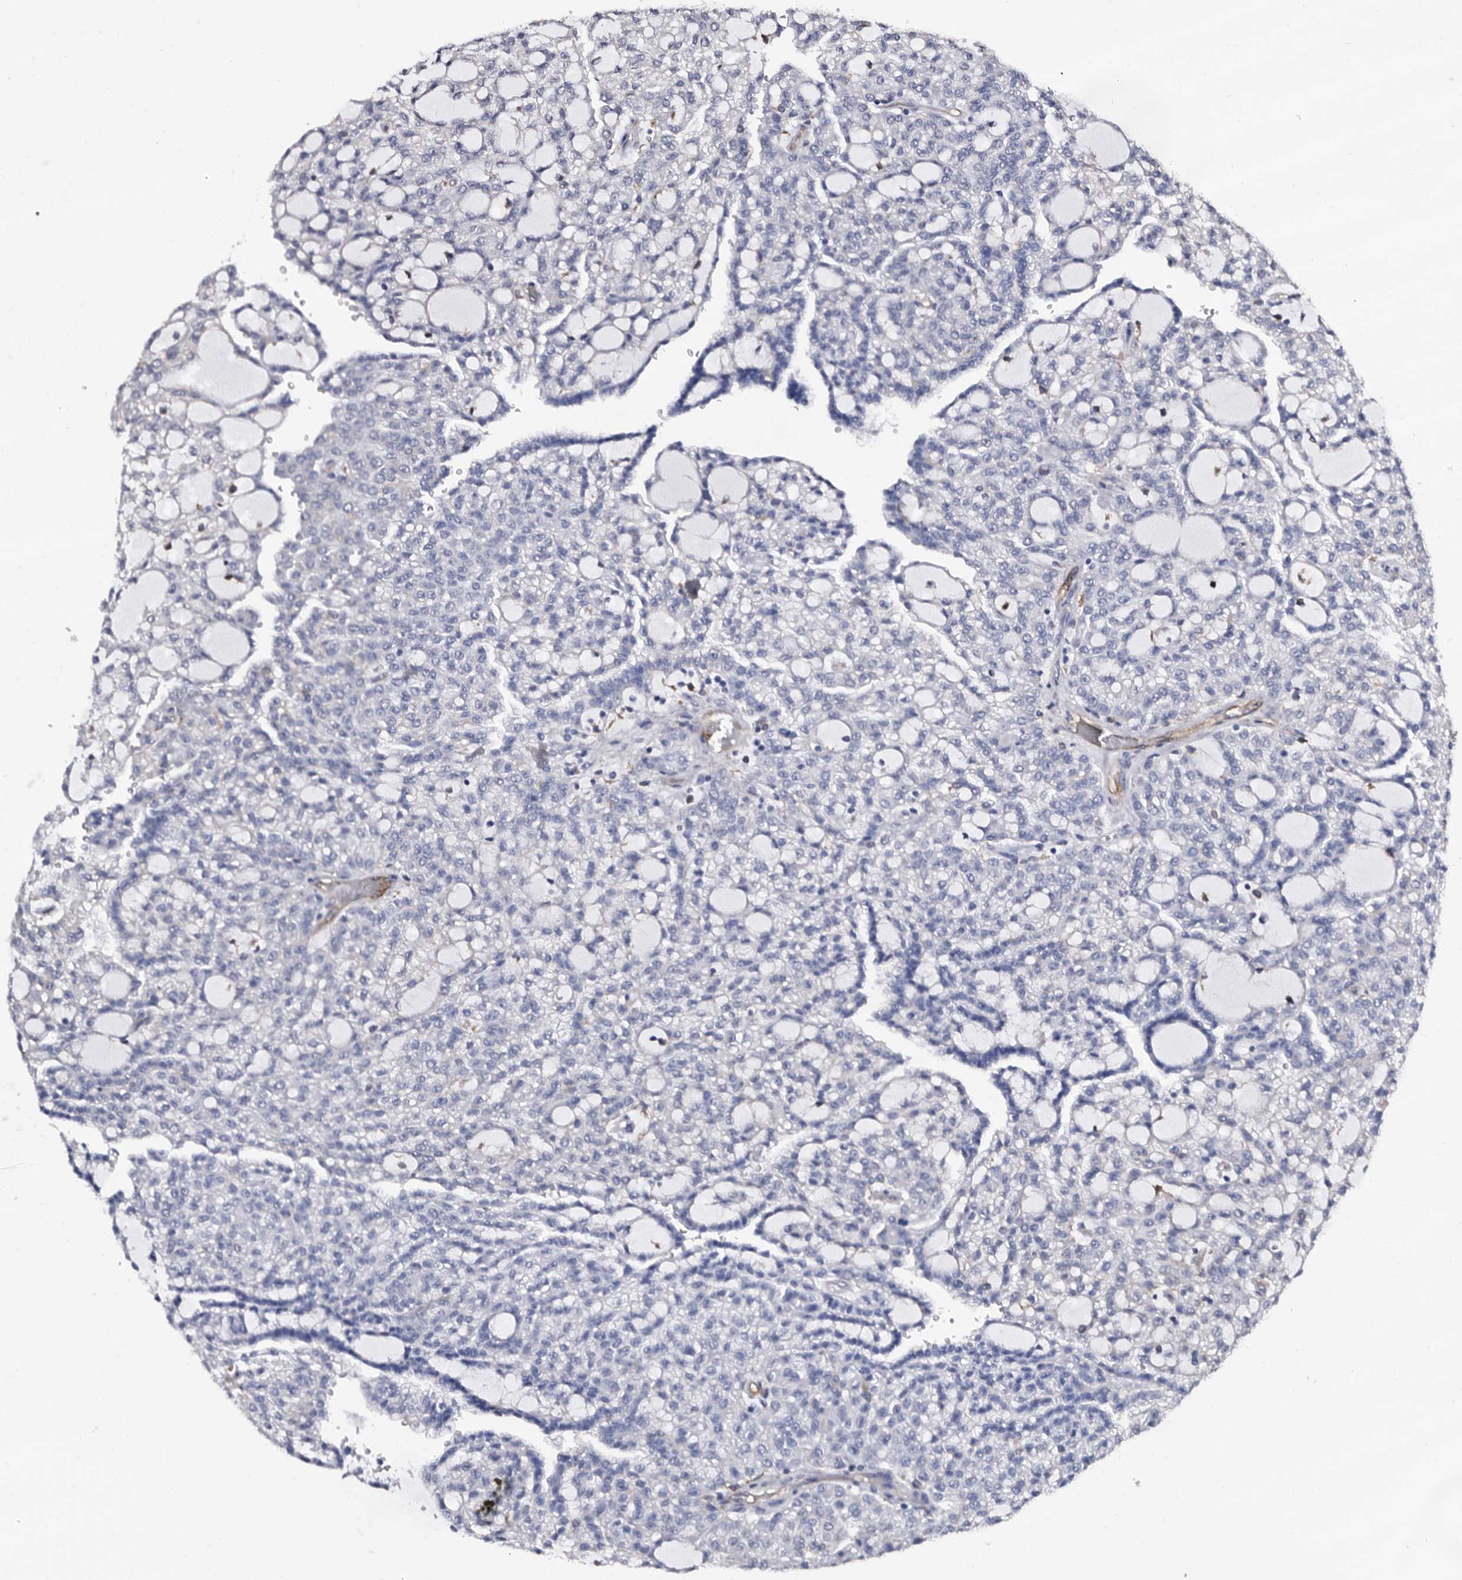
{"staining": {"intensity": "negative", "quantity": "none", "location": "none"}, "tissue": "renal cancer", "cell_type": "Tumor cells", "image_type": "cancer", "snomed": [{"axis": "morphology", "description": "Adenocarcinoma, NOS"}, {"axis": "topography", "description": "Kidney"}], "caption": "Renal adenocarcinoma stained for a protein using immunohistochemistry (IHC) displays no positivity tumor cells.", "gene": "EPB41L3", "patient": {"sex": "male", "age": 63}}